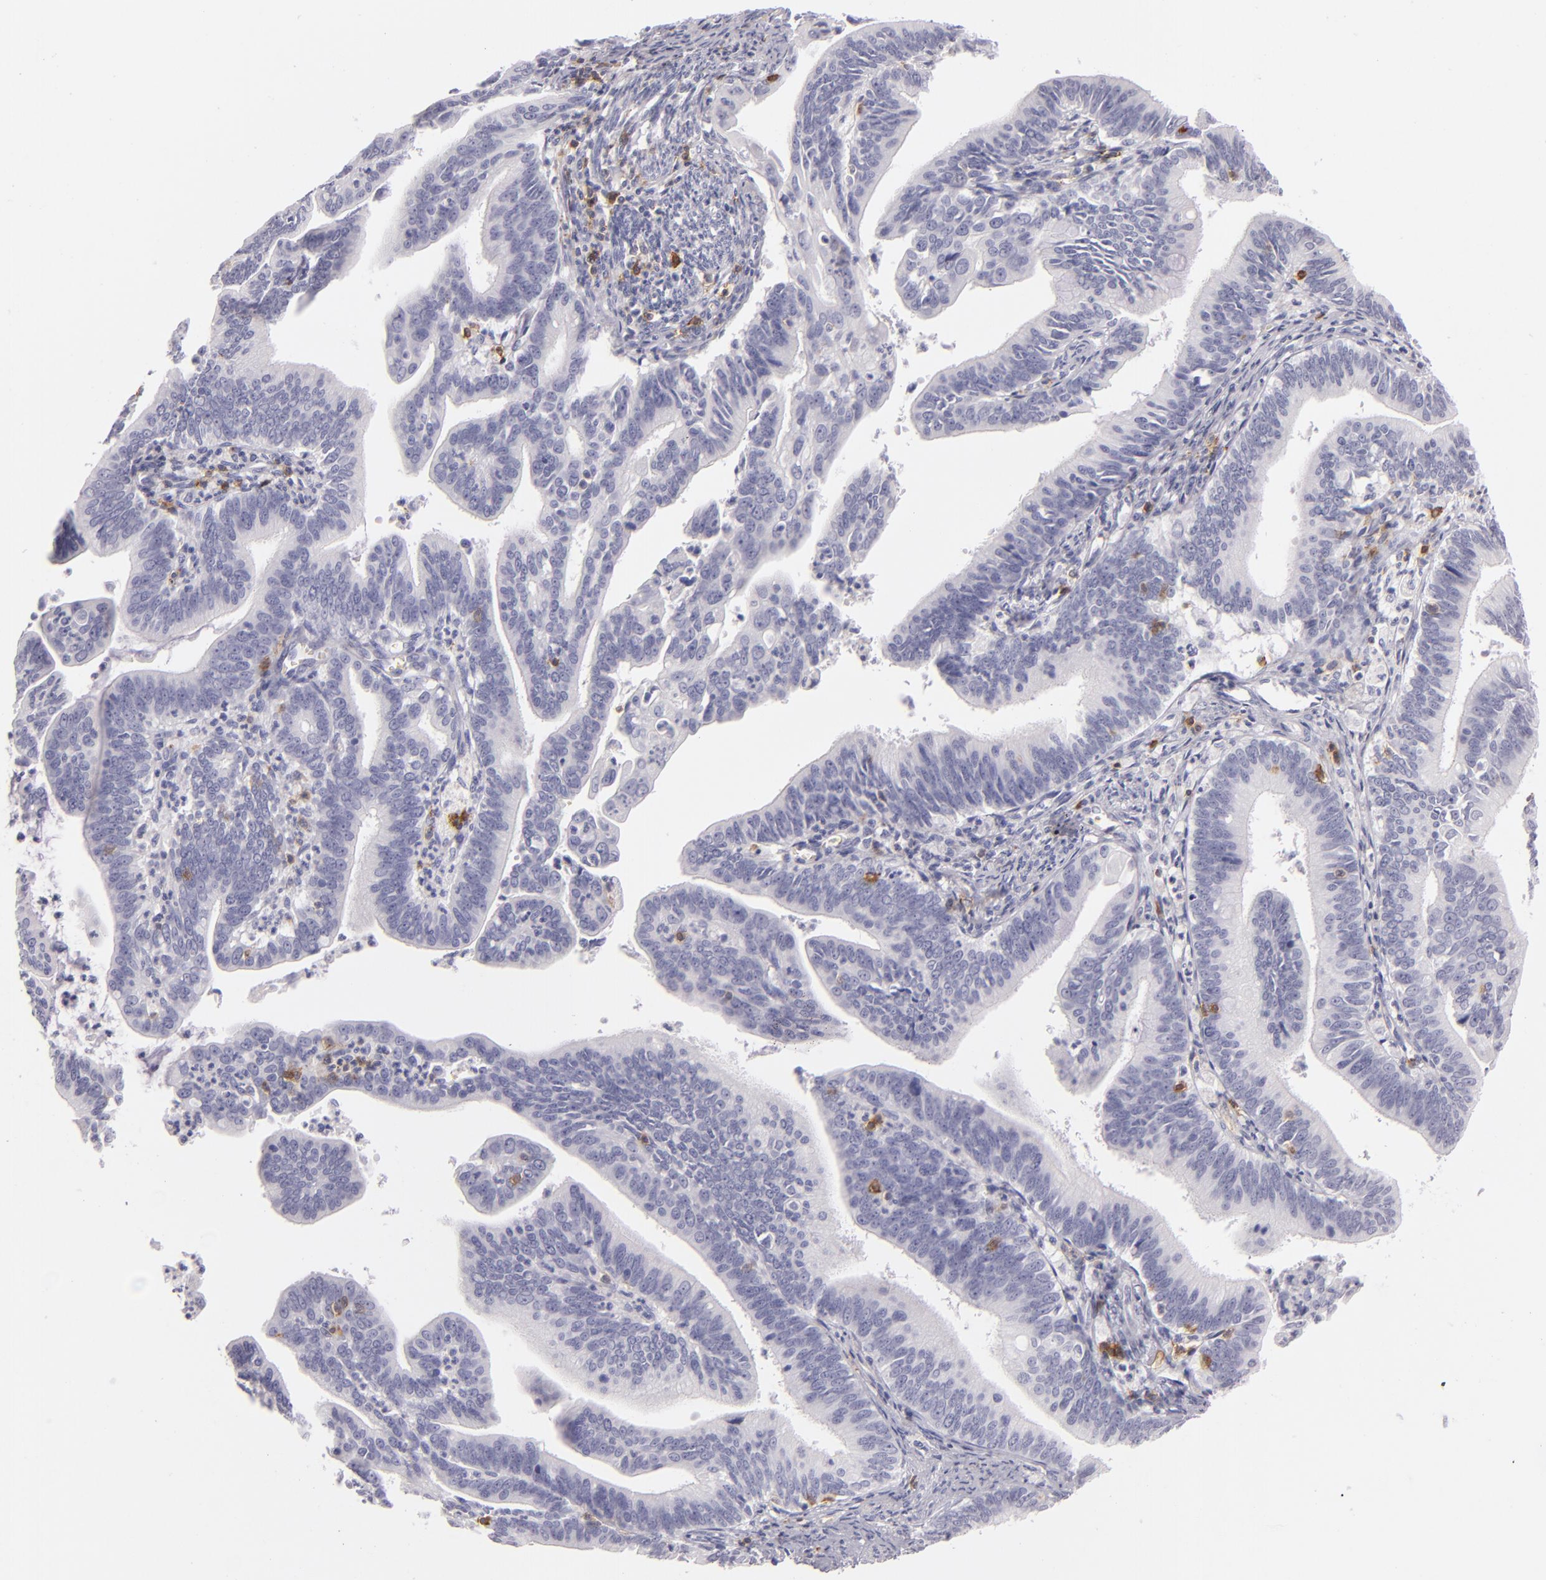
{"staining": {"intensity": "negative", "quantity": "none", "location": "none"}, "tissue": "cervical cancer", "cell_type": "Tumor cells", "image_type": "cancer", "snomed": [{"axis": "morphology", "description": "Adenocarcinoma, NOS"}, {"axis": "topography", "description": "Cervix"}], "caption": "This is an IHC photomicrograph of human cervical cancer (adenocarcinoma). There is no staining in tumor cells.", "gene": "LAT", "patient": {"sex": "female", "age": 47}}